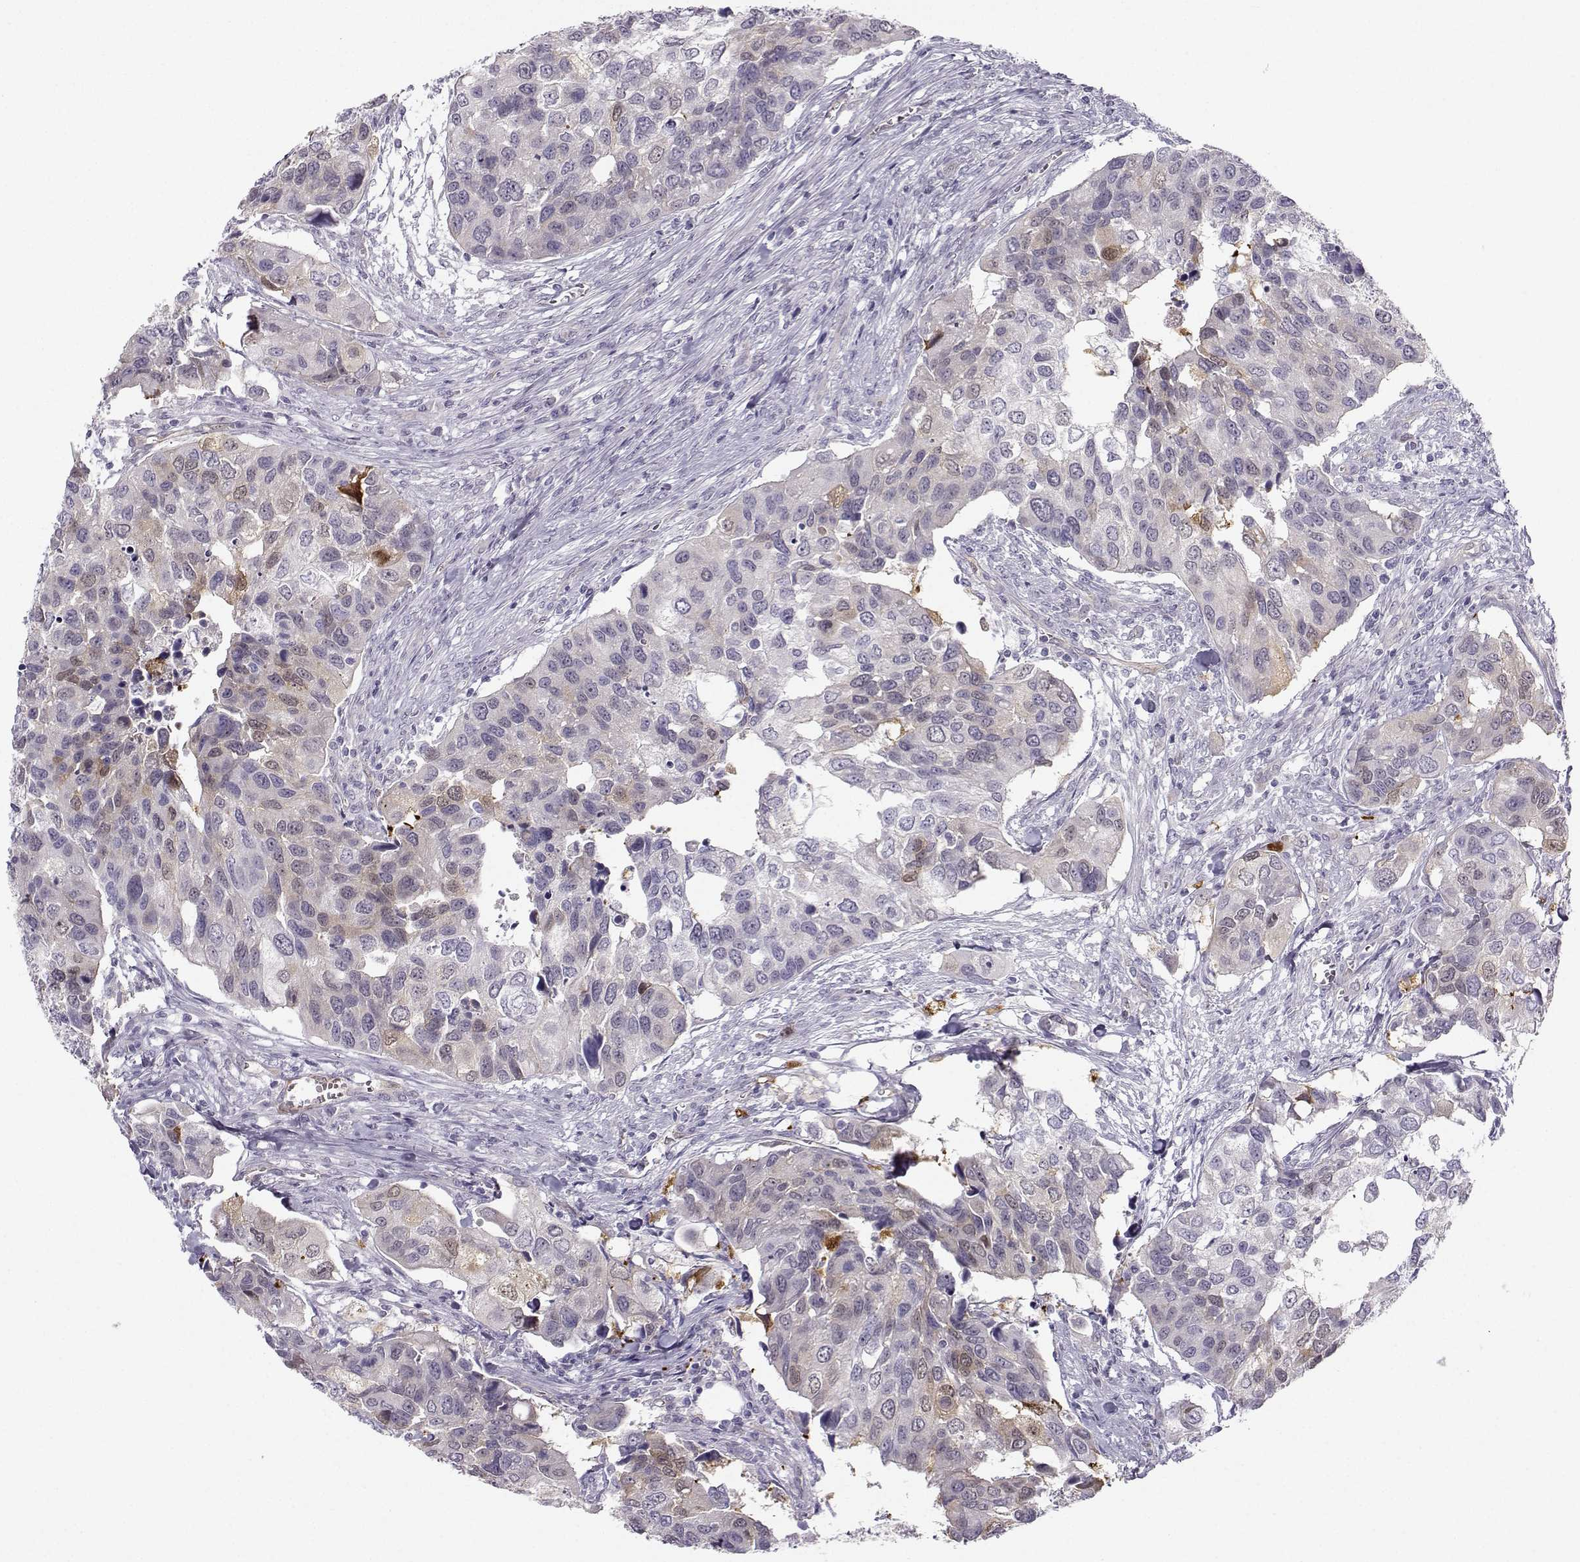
{"staining": {"intensity": "moderate", "quantity": "<25%", "location": "cytoplasmic/membranous"}, "tissue": "urothelial cancer", "cell_type": "Tumor cells", "image_type": "cancer", "snomed": [{"axis": "morphology", "description": "Urothelial carcinoma, High grade"}, {"axis": "topography", "description": "Urinary bladder"}], "caption": "Protein staining by IHC displays moderate cytoplasmic/membranous staining in approximately <25% of tumor cells in urothelial carcinoma (high-grade).", "gene": "NQO1", "patient": {"sex": "male", "age": 60}}